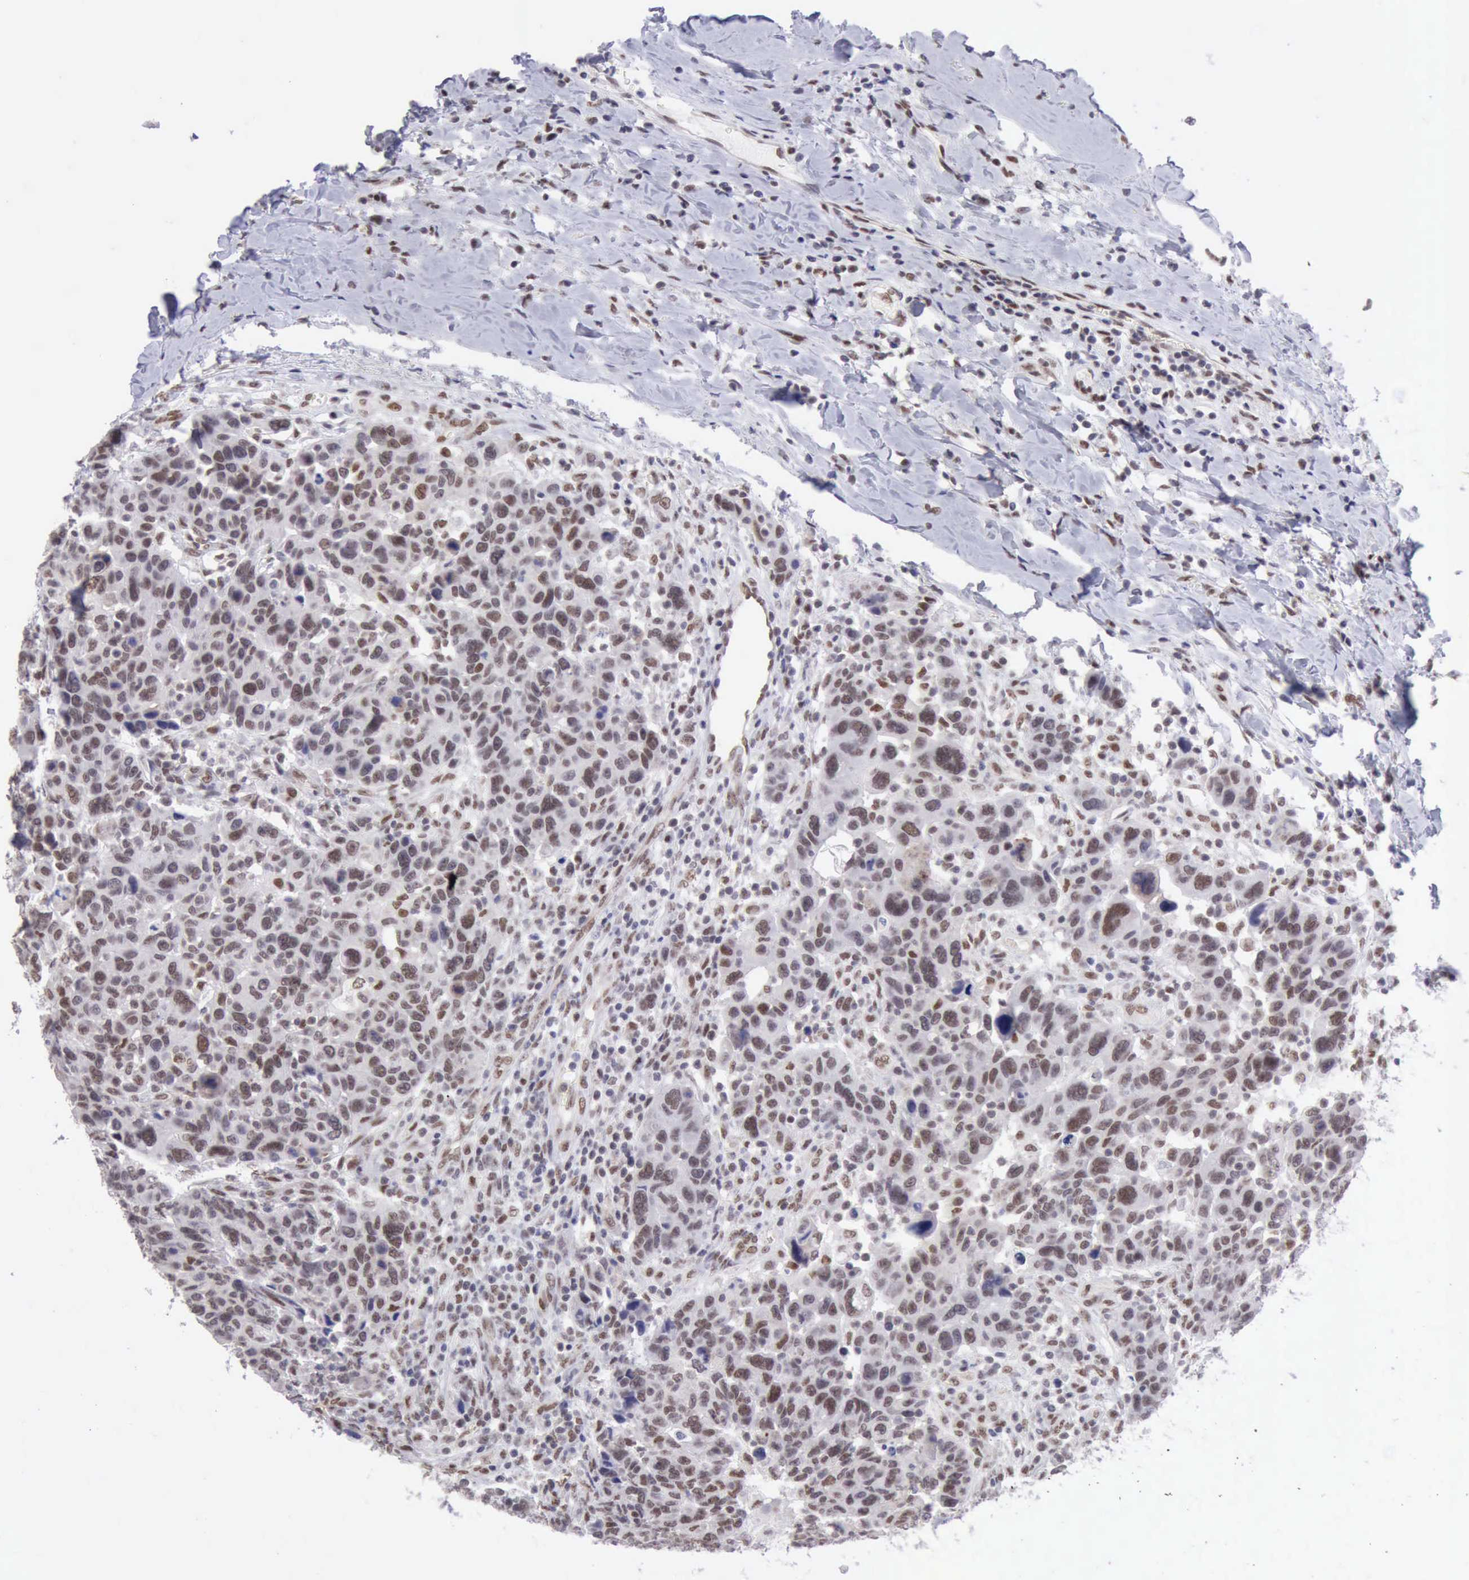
{"staining": {"intensity": "weak", "quantity": "<25%", "location": "nuclear"}, "tissue": "breast cancer", "cell_type": "Tumor cells", "image_type": "cancer", "snomed": [{"axis": "morphology", "description": "Duct carcinoma"}, {"axis": "topography", "description": "Breast"}], "caption": "Human infiltrating ductal carcinoma (breast) stained for a protein using immunohistochemistry (IHC) displays no expression in tumor cells.", "gene": "ERCC4", "patient": {"sex": "female", "age": 37}}